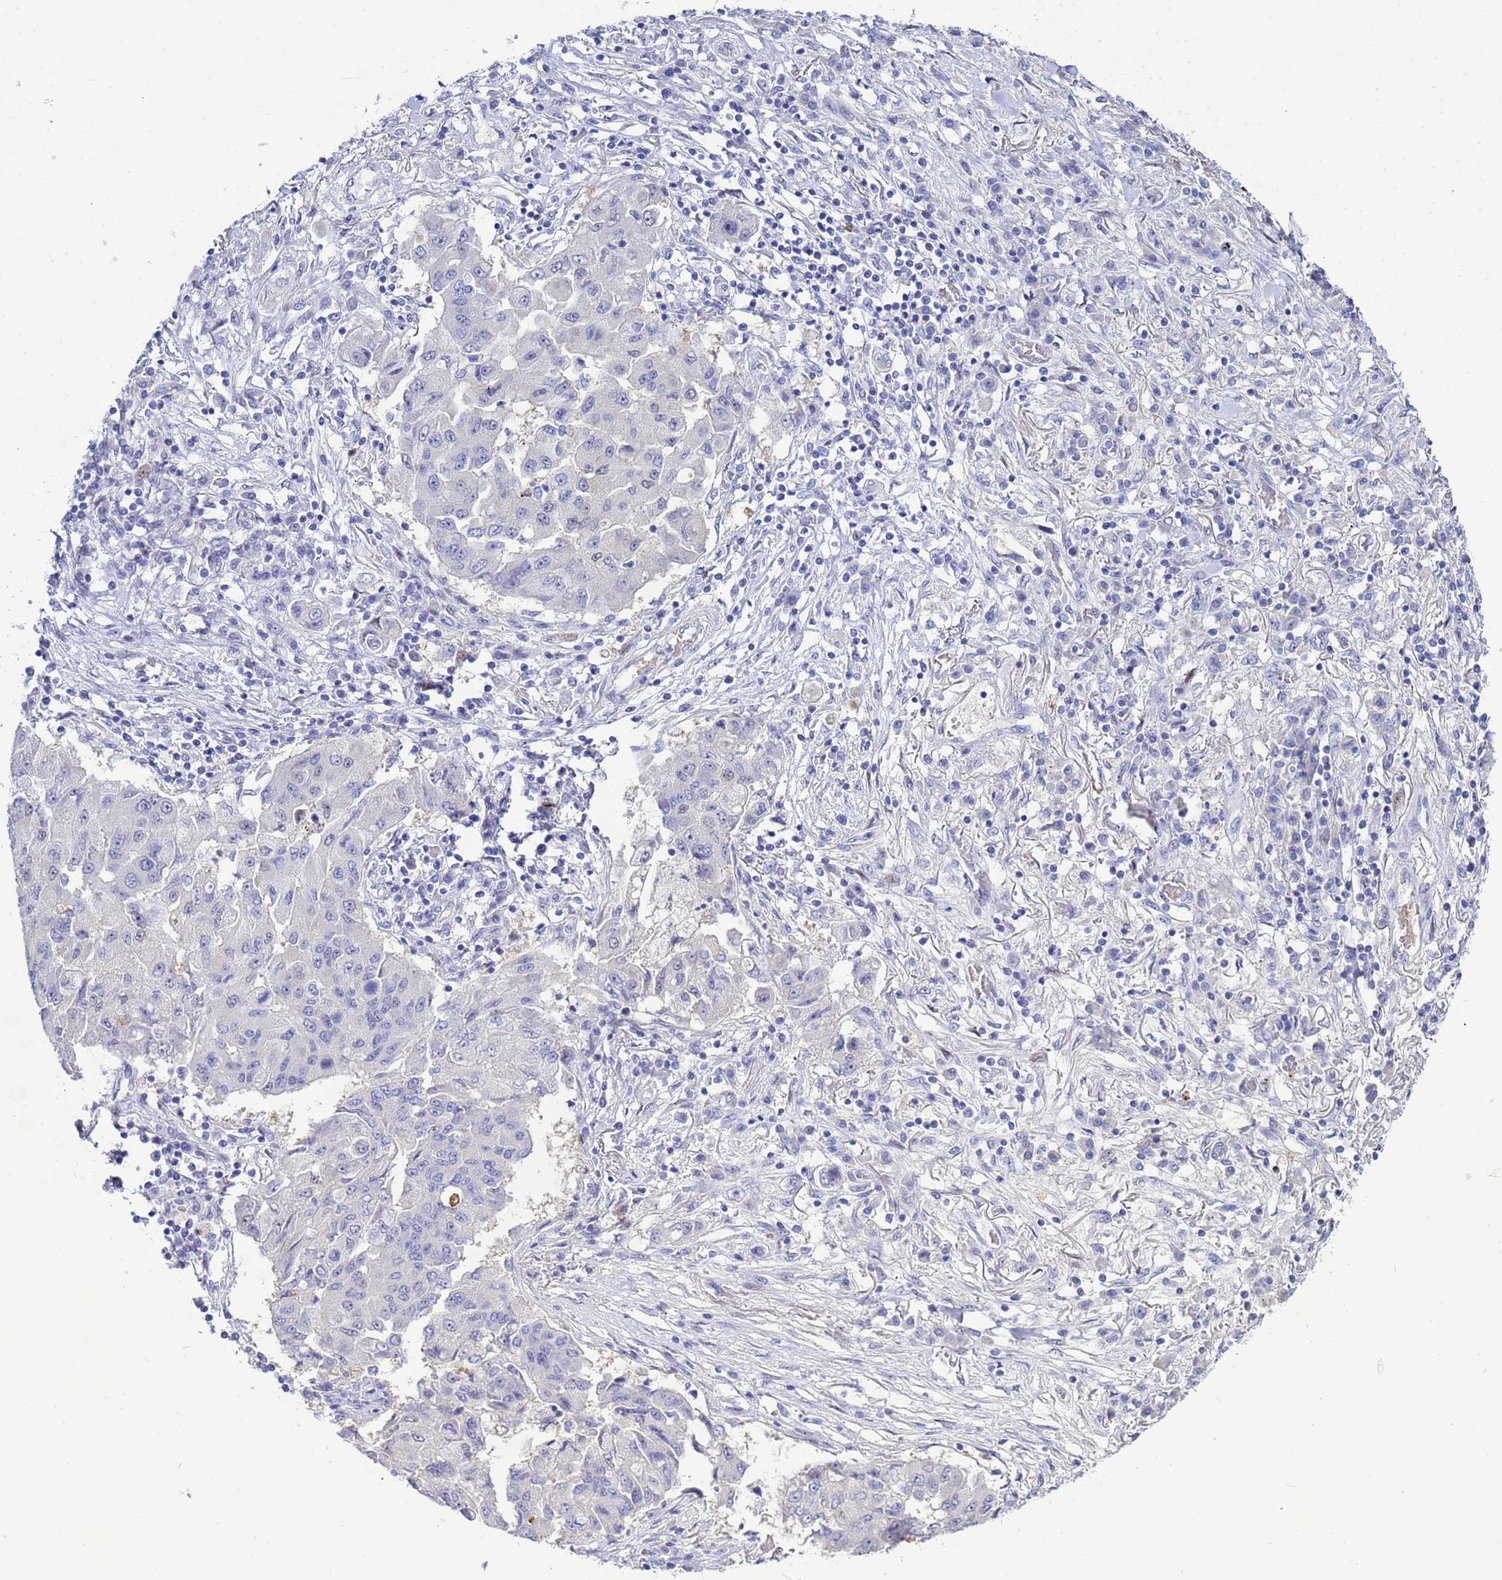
{"staining": {"intensity": "negative", "quantity": "none", "location": "none"}, "tissue": "lung cancer", "cell_type": "Tumor cells", "image_type": "cancer", "snomed": [{"axis": "morphology", "description": "Squamous cell carcinoma, NOS"}, {"axis": "topography", "description": "Lung"}], "caption": "DAB (3,3'-diaminobenzidine) immunohistochemical staining of human lung cancer shows no significant positivity in tumor cells.", "gene": "PPP6R1", "patient": {"sex": "male", "age": 74}}